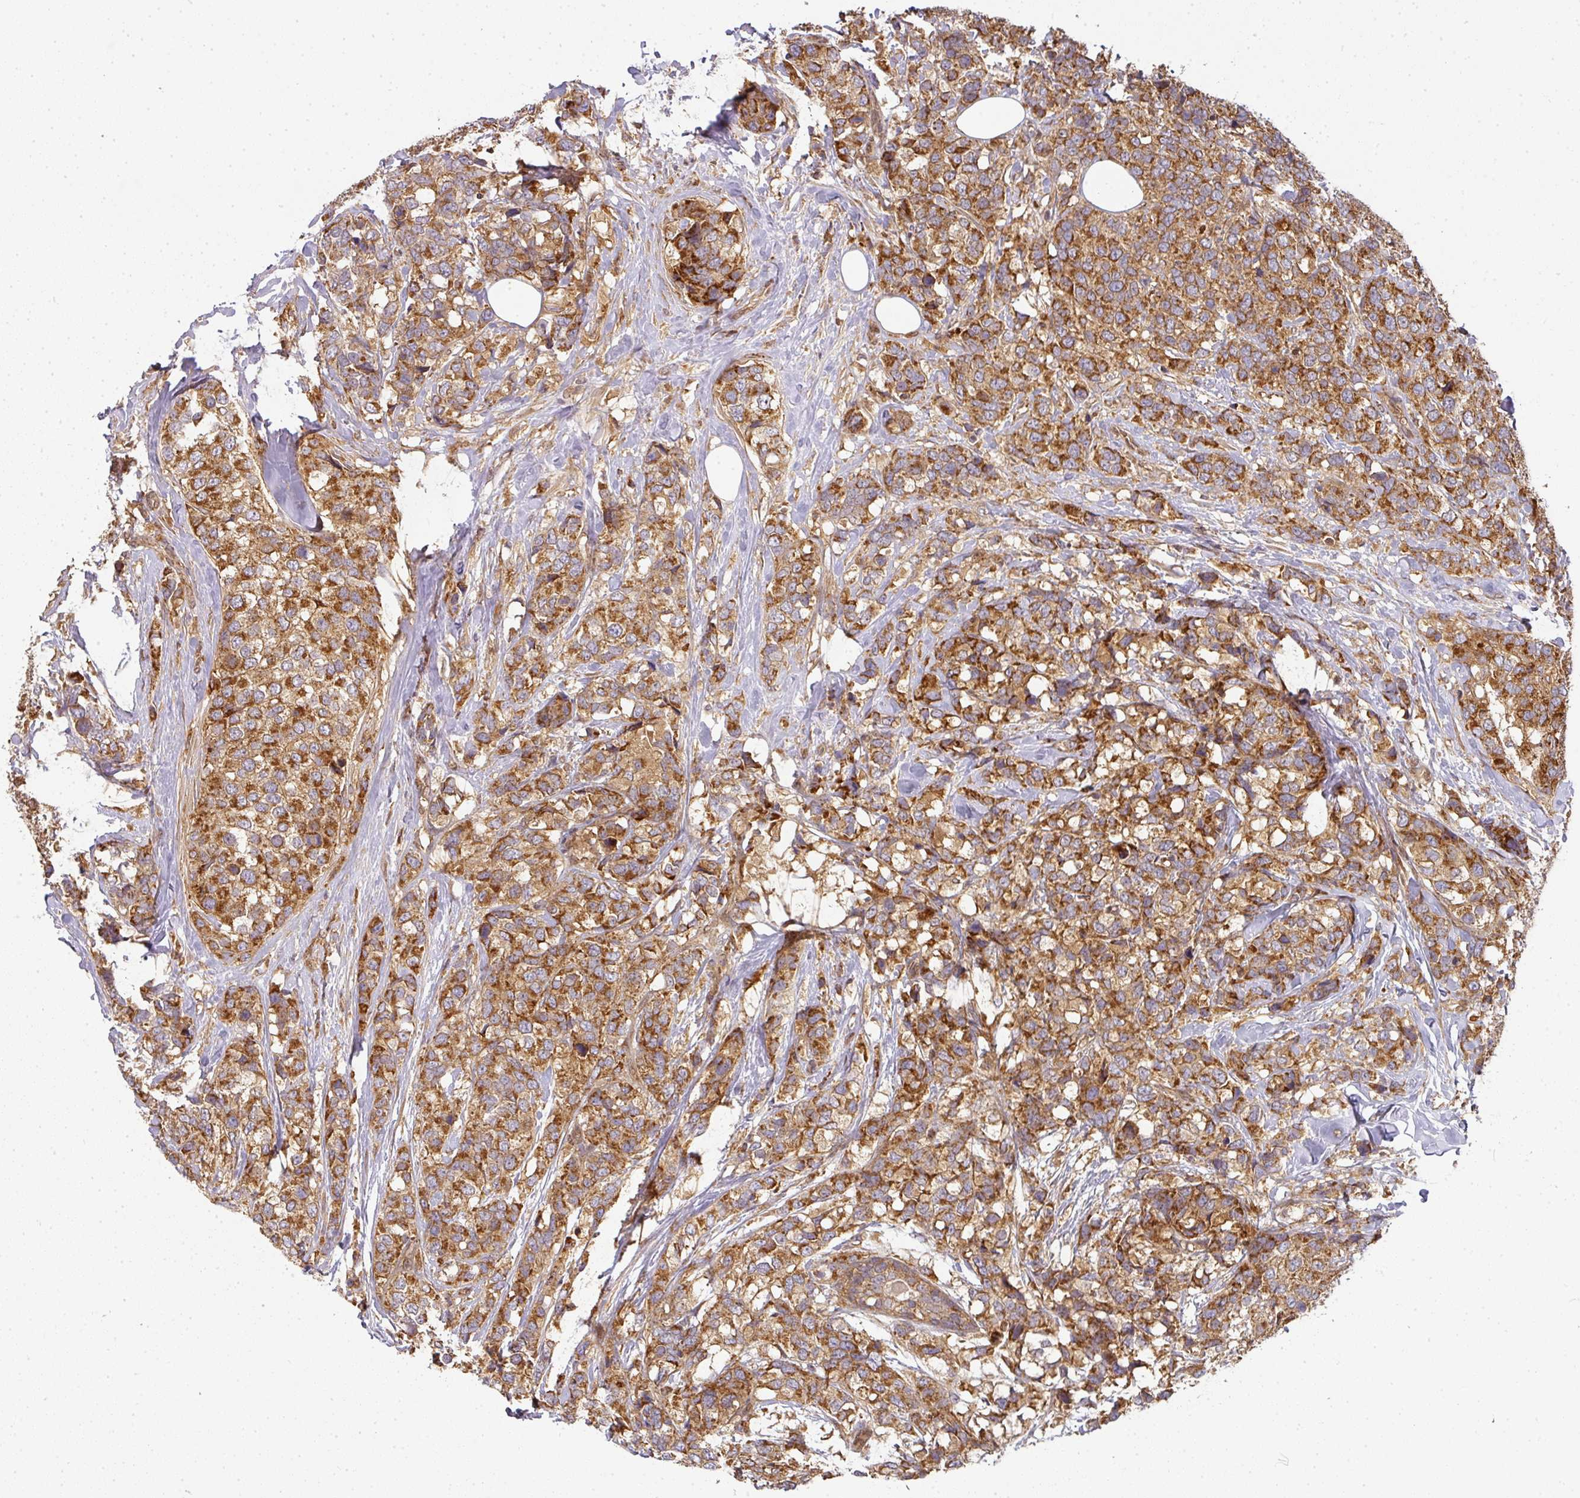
{"staining": {"intensity": "strong", "quantity": ">75%", "location": "cytoplasmic/membranous"}, "tissue": "breast cancer", "cell_type": "Tumor cells", "image_type": "cancer", "snomed": [{"axis": "morphology", "description": "Lobular carcinoma"}, {"axis": "topography", "description": "Breast"}], "caption": "IHC (DAB (3,3'-diaminobenzidine)) staining of breast cancer (lobular carcinoma) shows strong cytoplasmic/membranous protein expression in approximately >75% of tumor cells.", "gene": "MALSU1", "patient": {"sex": "female", "age": 59}}